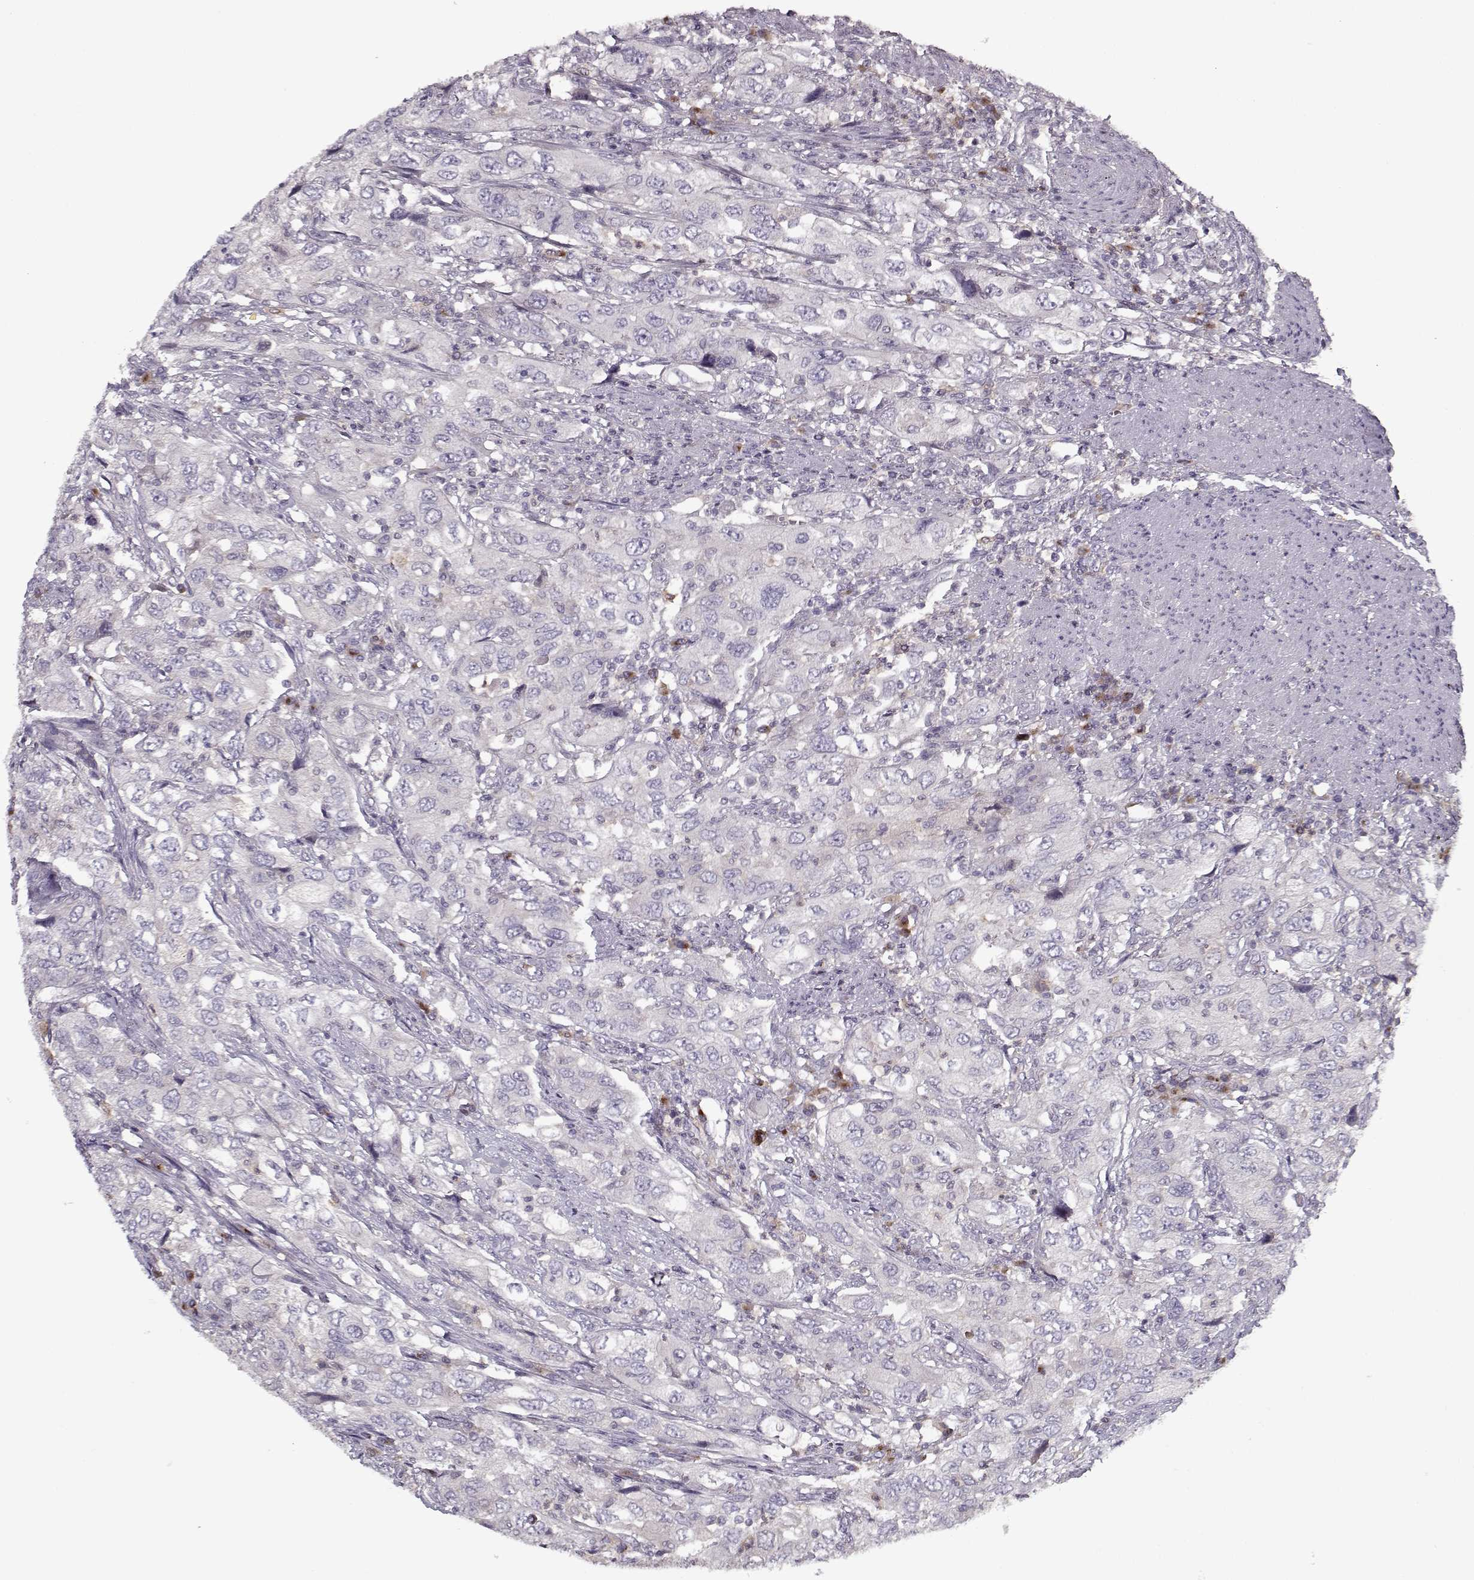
{"staining": {"intensity": "negative", "quantity": "none", "location": "none"}, "tissue": "urothelial cancer", "cell_type": "Tumor cells", "image_type": "cancer", "snomed": [{"axis": "morphology", "description": "Urothelial carcinoma, High grade"}, {"axis": "topography", "description": "Urinary bladder"}], "caption": "Protein analysis of high-grade urothelial carcinoma displays no significant positivity in tumor cells.", "gene": "UNC13D", "patient": {"sex": "male", "age": 76}}